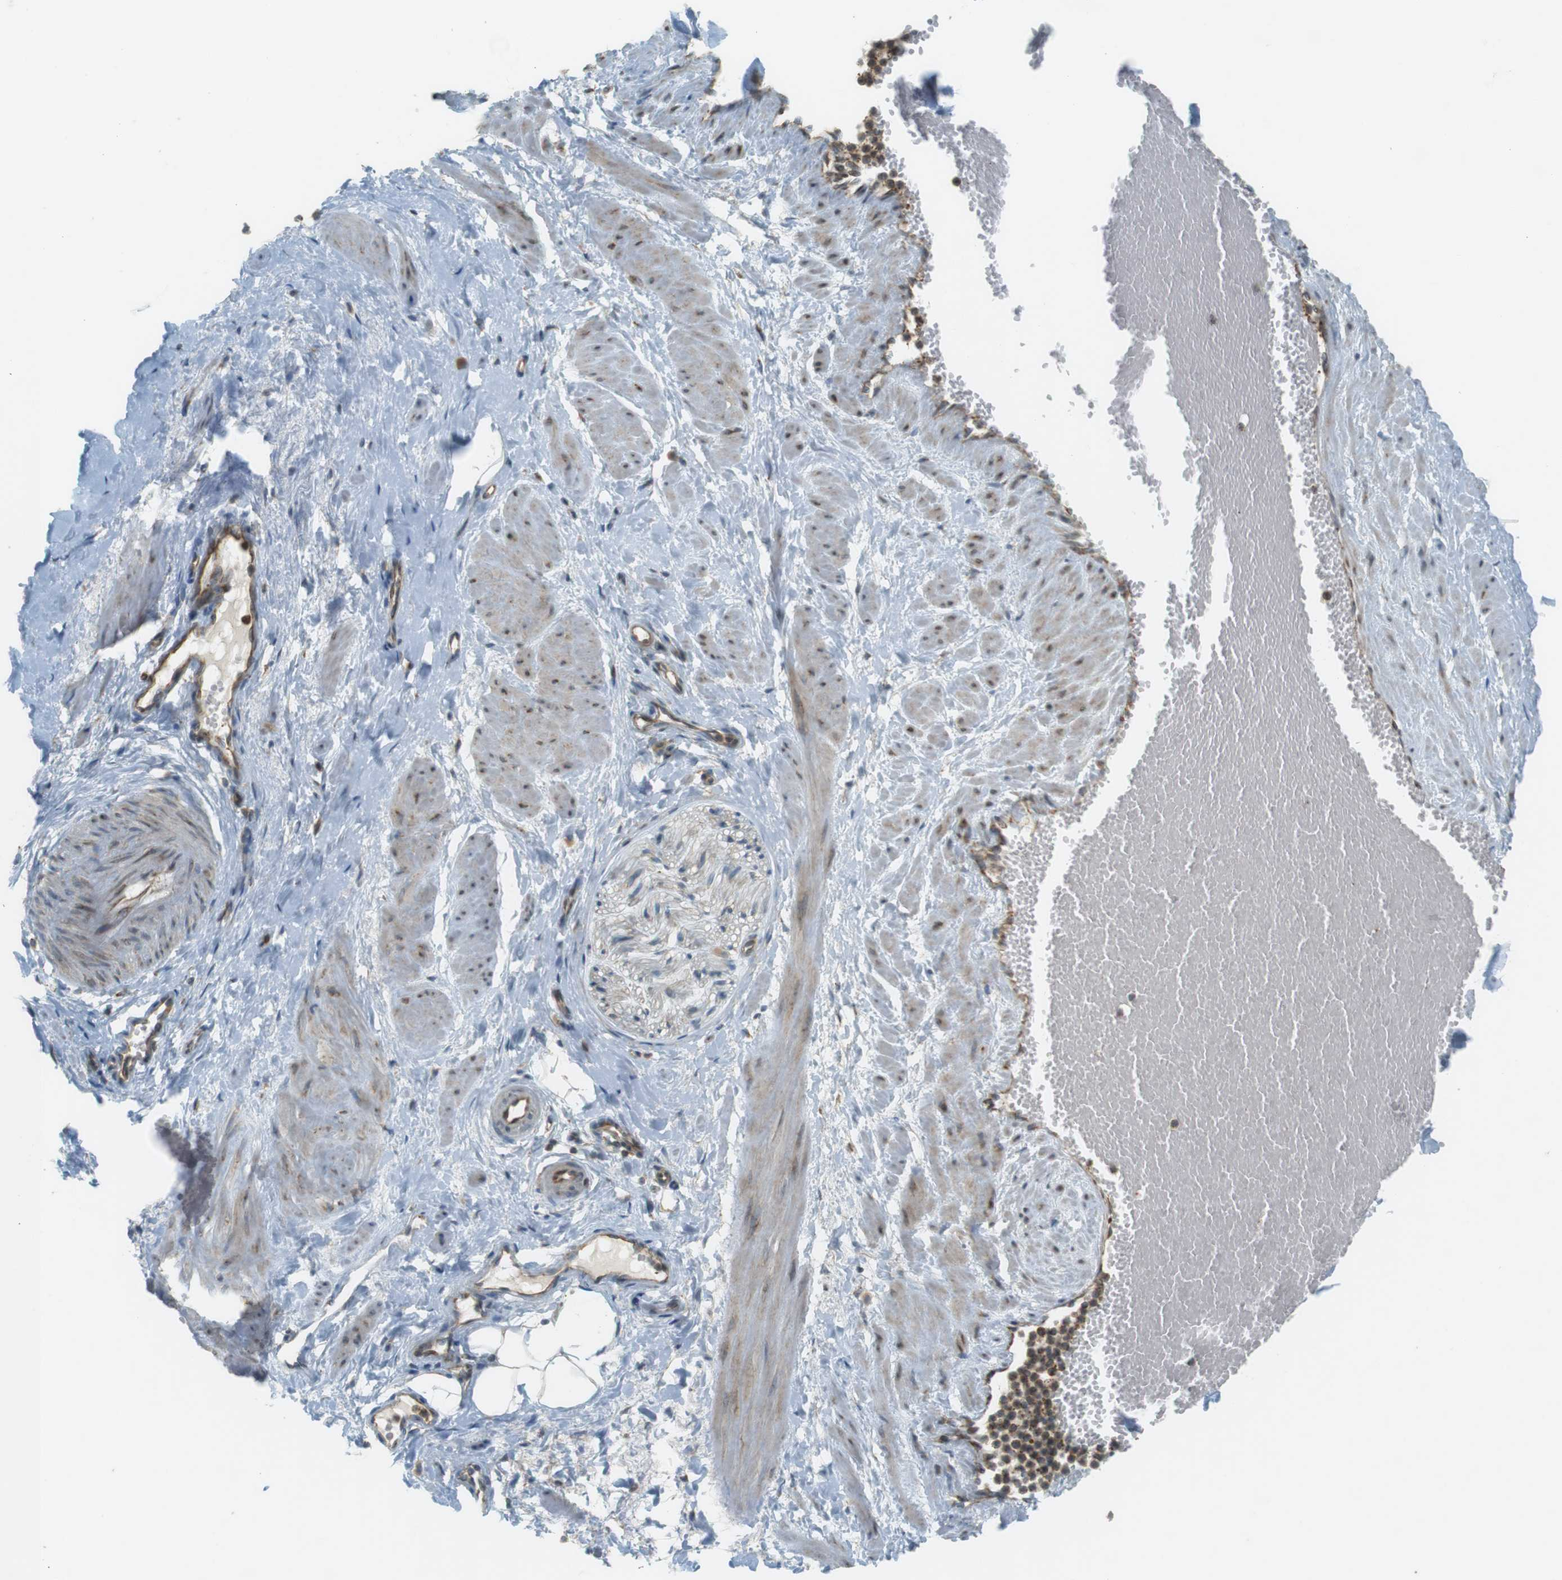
{"staining": {"intensity": "negative", "quantity": "none", "location": "none"}, "tissue": "adipose tissue", "cell_type": "Adipocytes", "image_type": "normal", "snomed": [{"axis": "morphology", "description": "Normal tissue, NOS"}, {"axis": "topography", "description": "Soft tissue"}, {"axis": "topography", "description": "Vascular tissue"}], "caption": "An image of adipose tissue stained for a protein demonstrates no brown staining in adipocytes. (DAB immunohistochemistry (IHC) with hematoxylin counter stain).", "gene": "SLC41A1", "patient": {"sex": "female", "age": 35}}